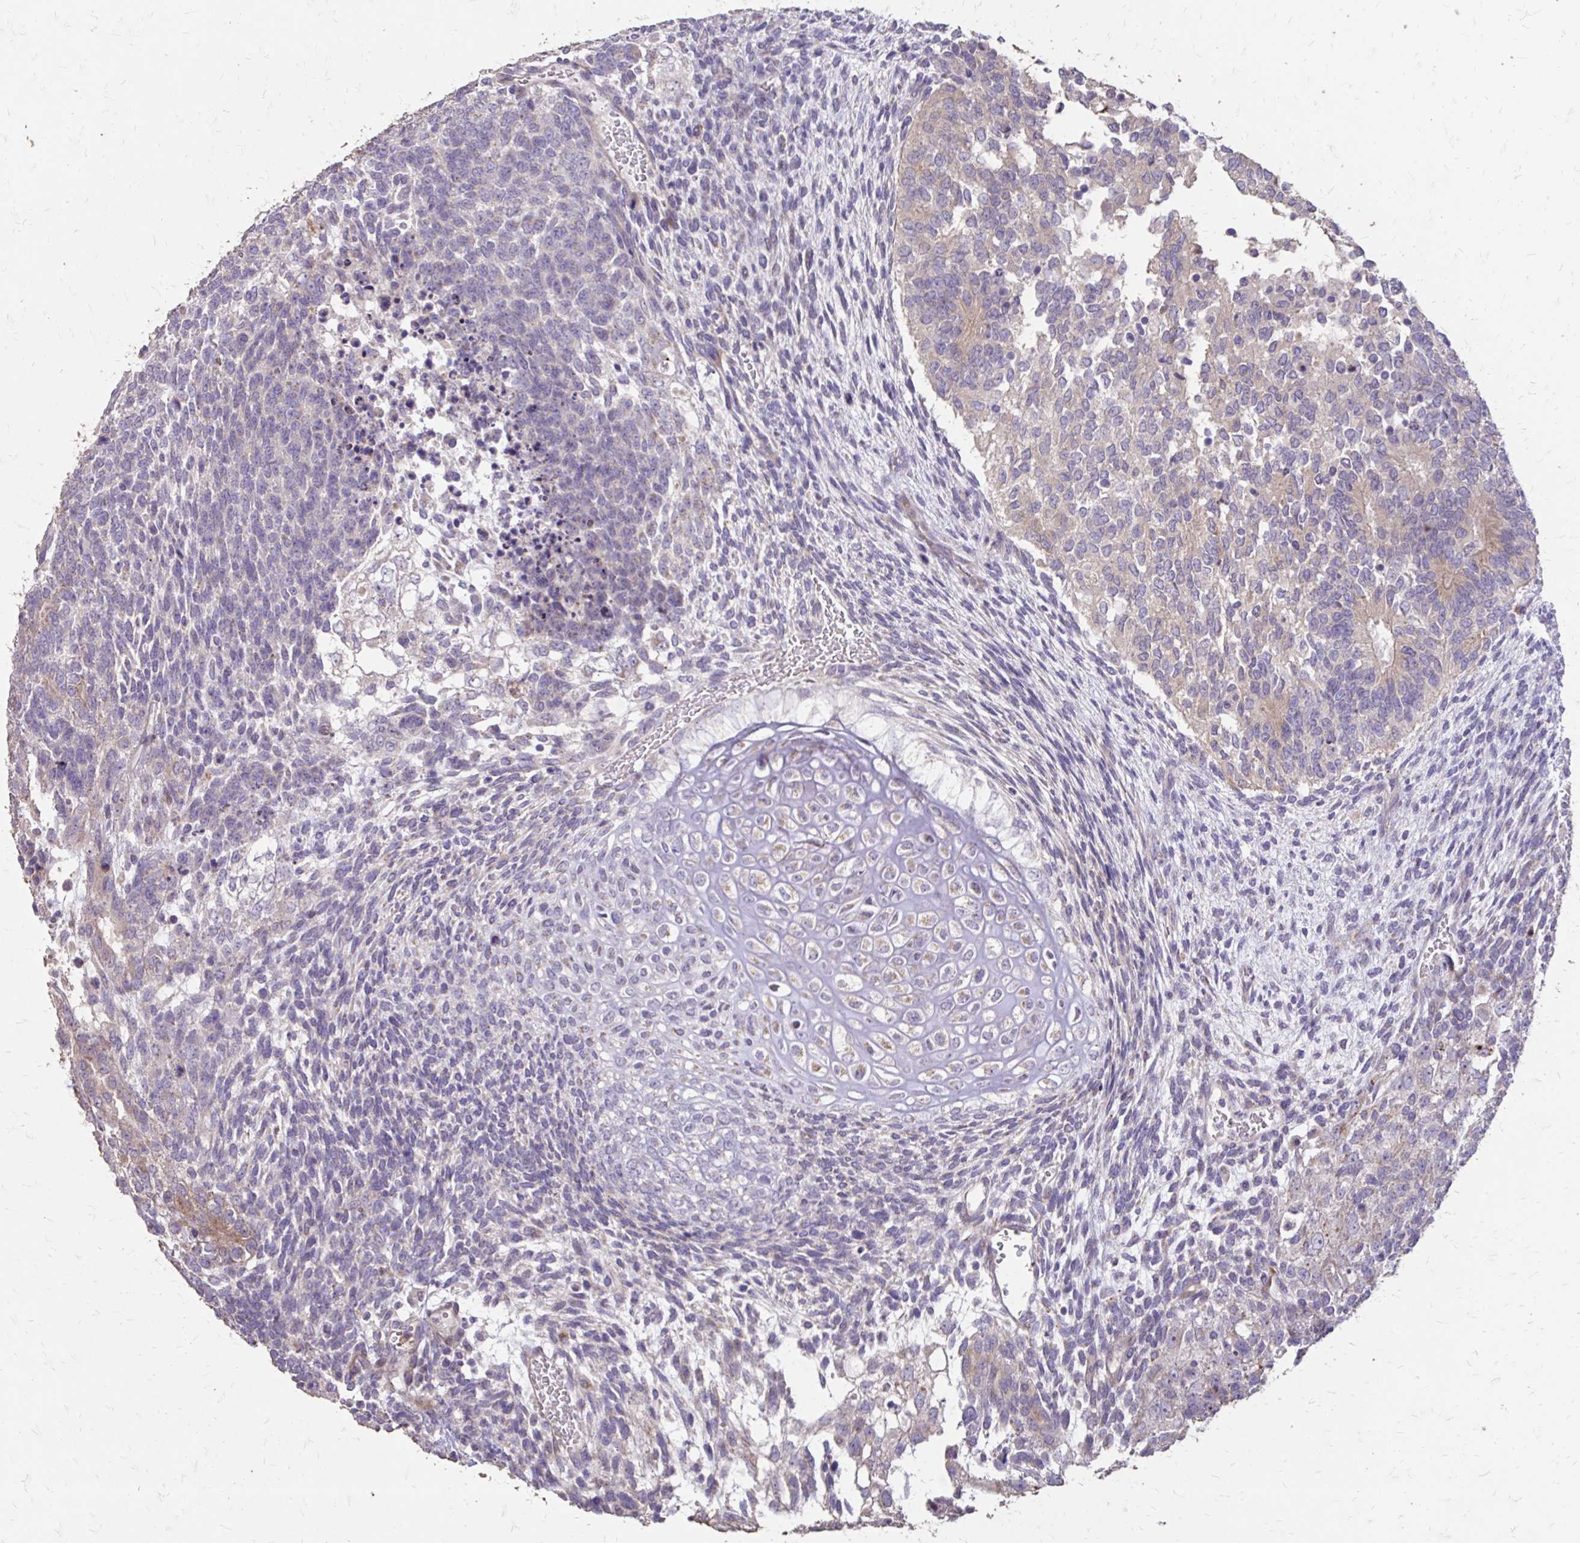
{"staining": {"intensity": "weak", "quantity": "<25%", "location": "cytoplasmic/membranous"}, "tissue": "testis cancer", "cell_type": "Tumor cells", "image_type": "cancer", "snomed": [{"axis": "morphology", "description": "Carcinoma, Embryonal, NOS"}, {"axis": "topography", "description": "Testis"}], "caption": "Immunohistochemical staining of testis embryonal carcinoma reveals no significant expression in tumor cells.", "gene": "MYORG", "patient": {"sex": "male", "age": 23}}